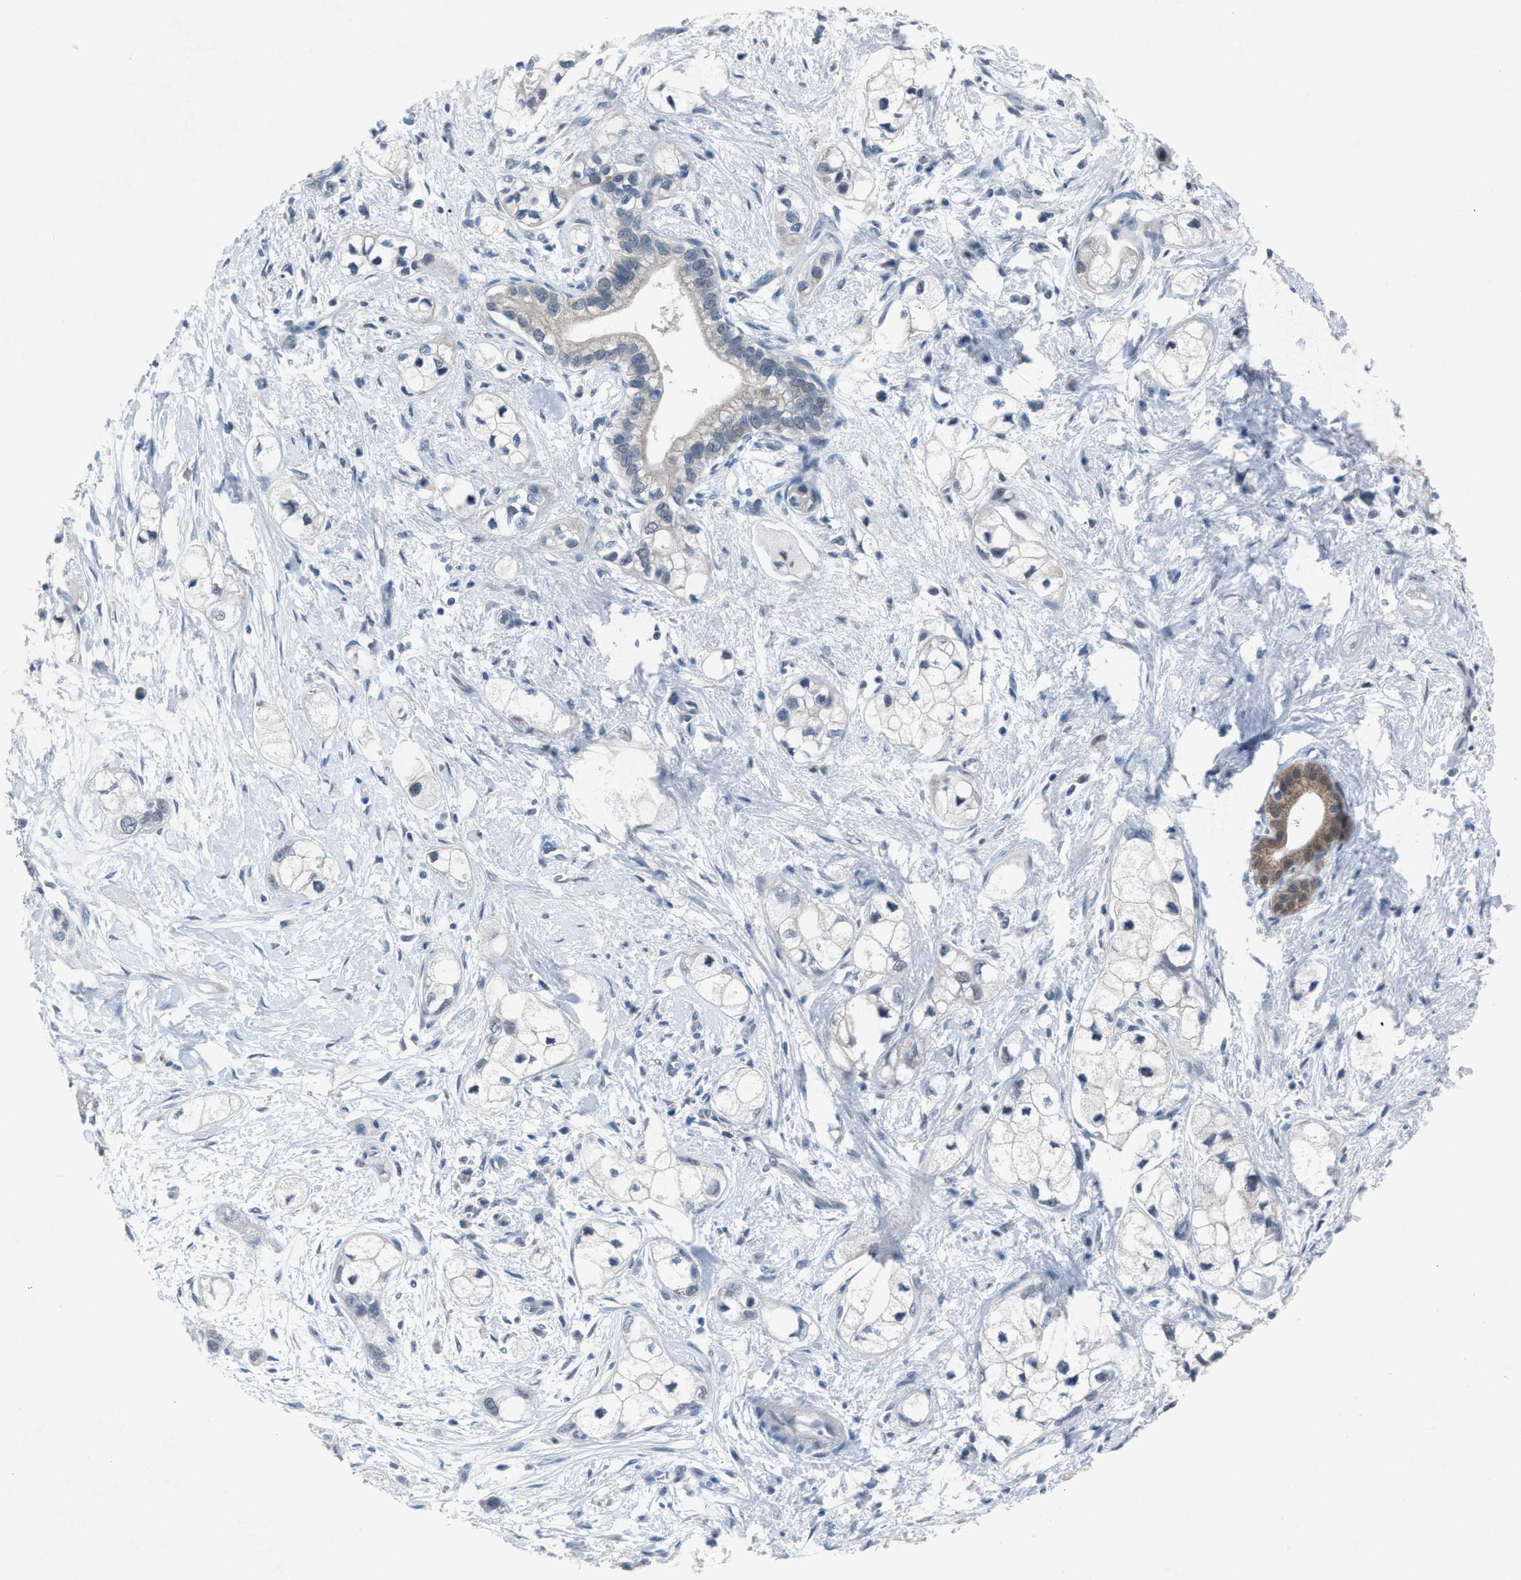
{"staining": {"intensity": "negative", "quantity": "none", "location": "none"}, "tissue": "pancreatic cancer", "cell_type": "Tumor cells", "image_type": "cancer", "snomed": [{"axis": "morphology", "description": "Adenocarcinoma, NOS"}, {"axis": "topography", "description": "Pancreas"}], "caption": "IHC of adenocarcinoma (pancreatic) reveals no staining in tumor cells.", "gene": "ANAPC11", "patient": {"sex": "male", "age": 74}}